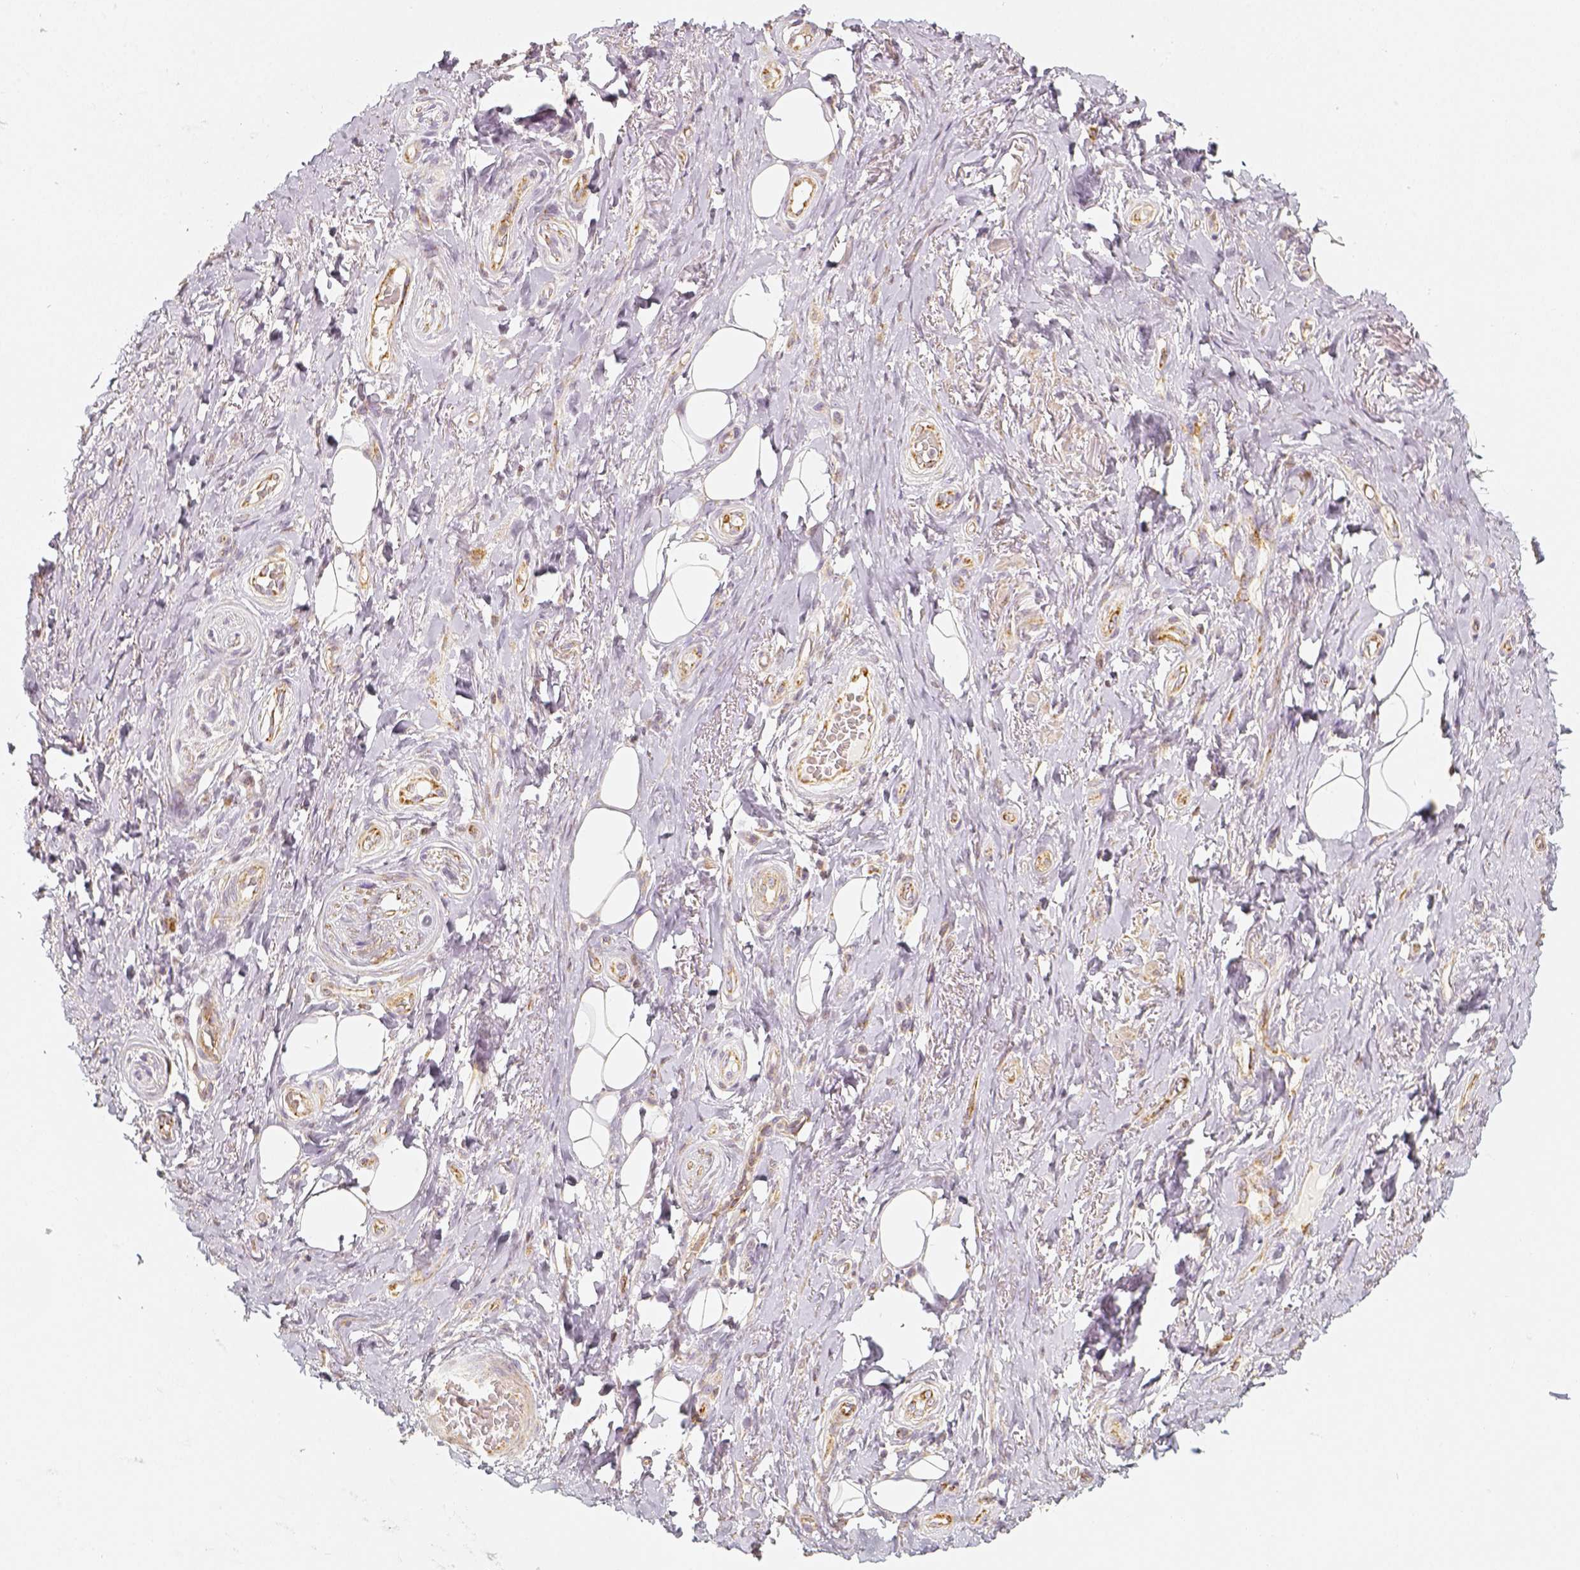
{"staining": {"intensity": "weak", "quantity": ">75%", "location": "cytoplasmic/membranous"}, "tissue": "adipose tissue", "cell_type": "Adipocytes", "image_type": "normal", "snomed": [{"axis": "morphology", "description": "Normal tissue, NOS"}, {"axis": "topography", "description": "Anal"}, {"axis": "topography", "description": "Peripheral nerve tissue"}], "caption": "DAB immunohistochemical staining of normal human adipose tissue exhibits weak cytoplasmic/membranous protein expression in approximately >75% of adipocytes.", "gene": "PGAM5", "patient": {"sex": "male", "age": 53}}